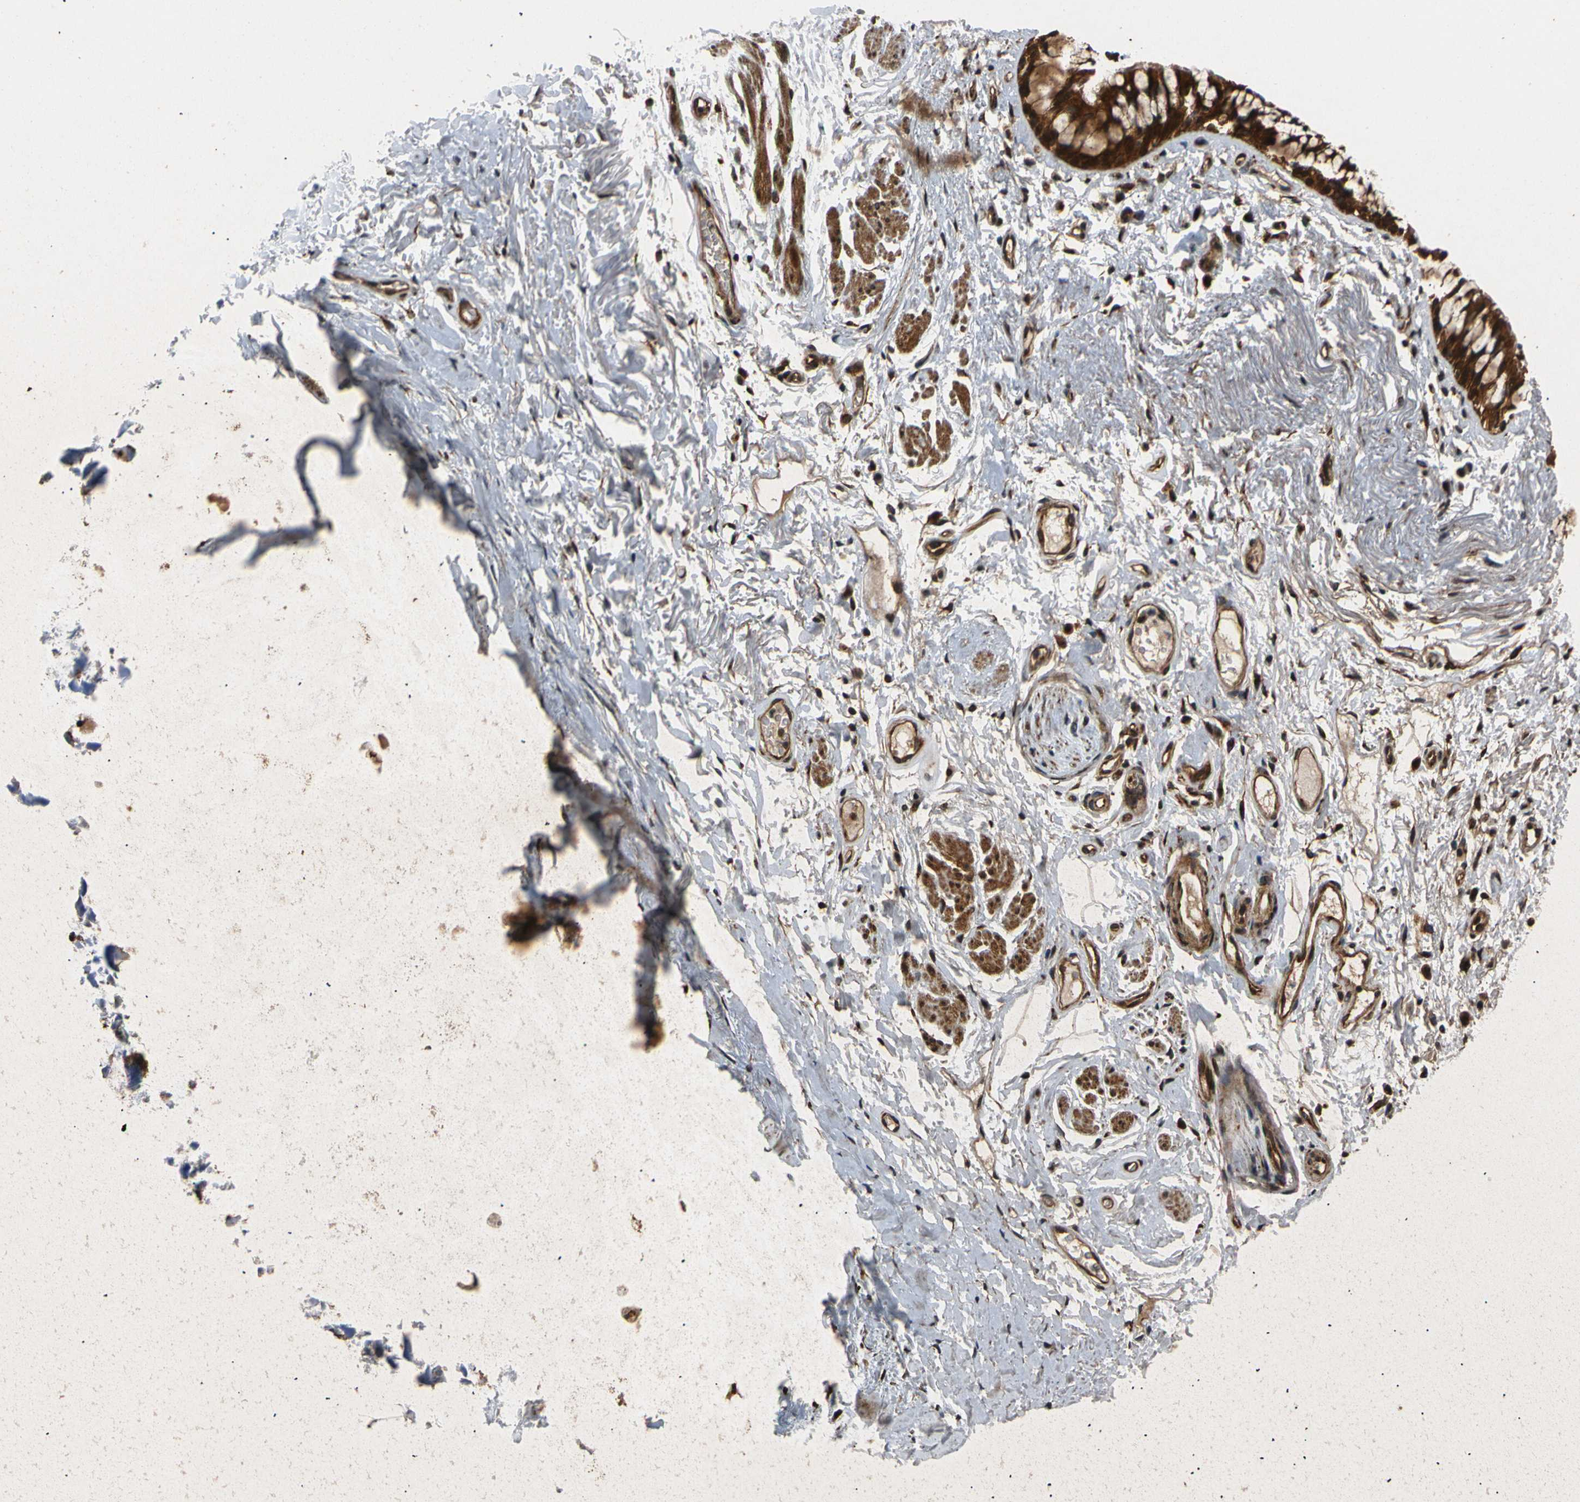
{"staining": {"intensity": "moderate", "quantity": ">75%", "location": "cytoplasmic/membranous,nuclear"}, "tissue": "adipose tissue", "cell_type": "Adipocytes", "image_type": "normal", "snomed": [{"axis": "morphology", "description": "Normal tissue, NOS"}, {"axis": "topography", "description": "Cartilage tissue"}, {"axis": "topography", "description": "Bronchus"}], "caption": "About >75% of adipocytes in unremarkable adipose tissue display moderate cytoplasmic/membranous,nuclear protein positivity as visualized by brown immunohistochemical staining.", "gene": "AKAP9", "patient": {"sex": "female", "age": 73}}